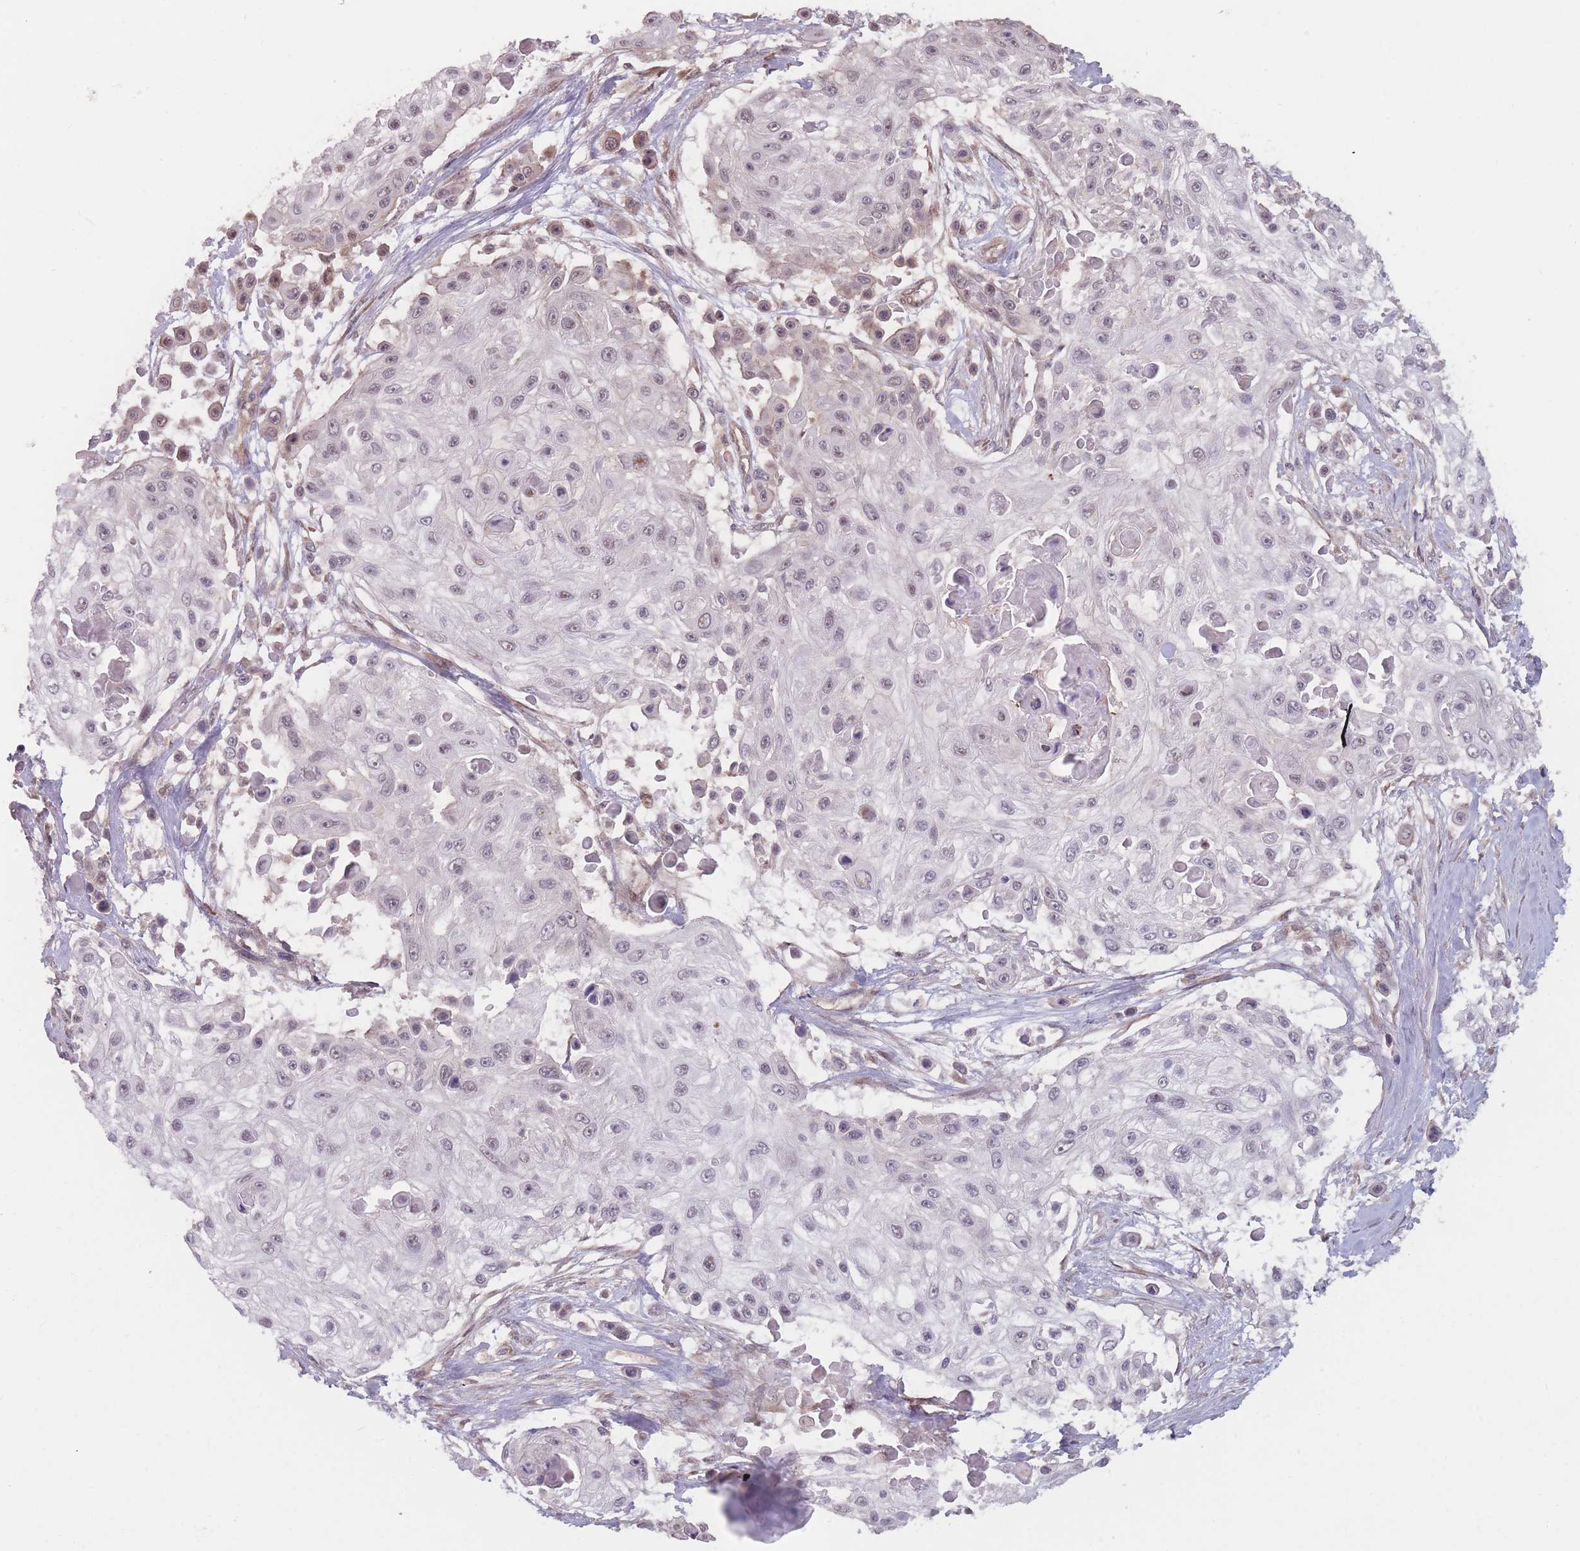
{"staining": {"intensity": "weak", "quantity": "25%-75%", "location": "cytoplasmic/membranous,nuclear"}, "tissue": "skin cancer", "cell_type": "Tumor cells", "image_type": "cancer", "snomed": [{"axis": "morphology", "description": "Squamous cell carcinoma, NOS"}, {"axis": "topography", "description": "Skin"}], "caption": "Skin cancer stained for a protein (brown) displays weak cytoplasmic/membranous and nuclear positive staining in approximately 25%-75% of tumor cells.", "gene": "RPS18", "patient": {"sex": "male", "age": 67}}